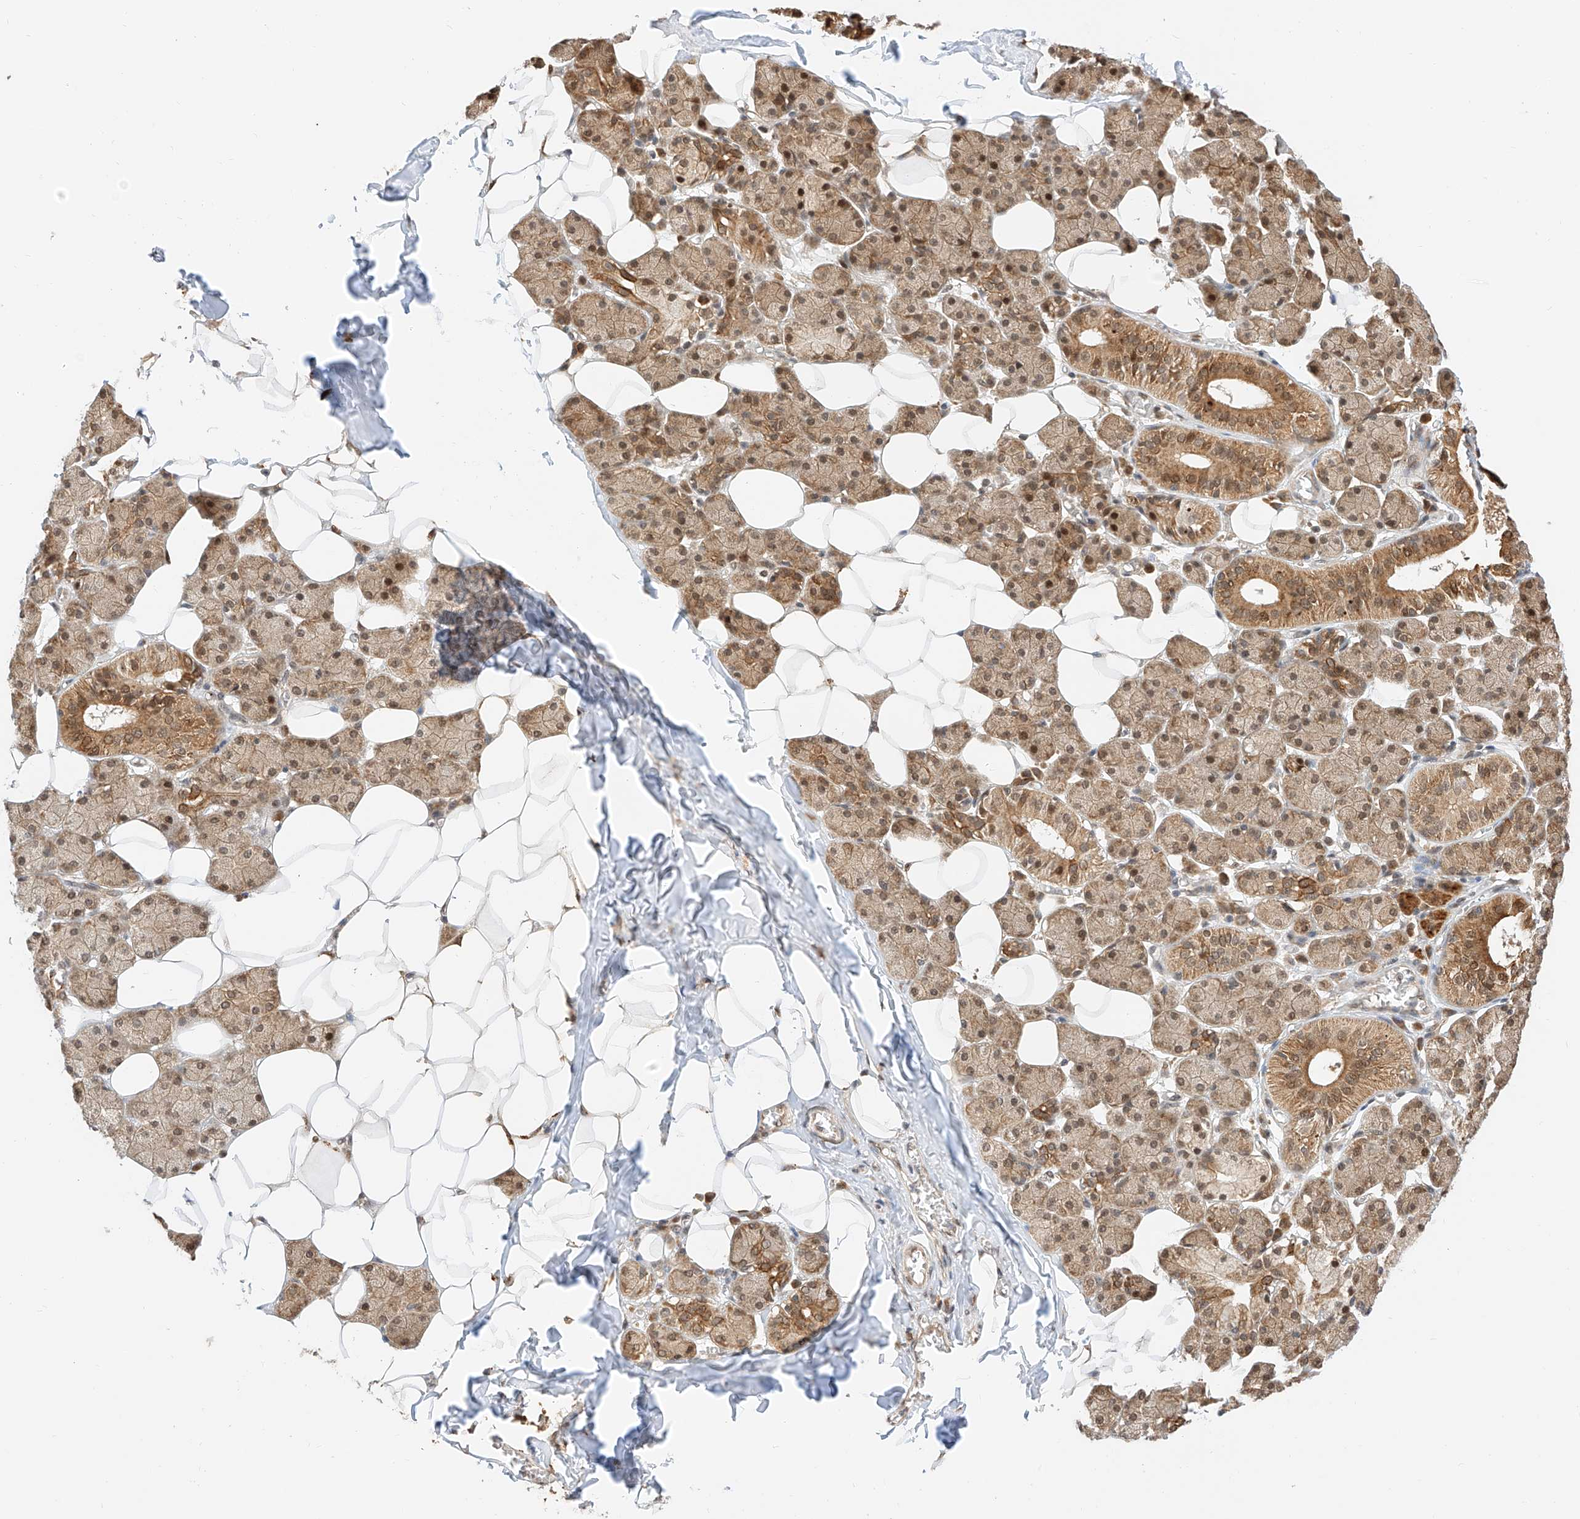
{"staining": {"intensity": "moderate", "quantity": "25%-75%", "location": "cytoplasmic/membranous,nuclear"}, "tissue": "salivary gland", "cell_type": "Glandular cells", "image_type": "normal", "snomed": [{"axis": "morphology", "description": "Normal tissue, NOS"}, {"axis": "topography", "description": "Salivary gland"}], "caption": "Immunohistochemical staining of benign human salivary gland demonstrates 25%-75% levels of moderate cytoplasmic/membranous,nuclear protein positivity in about 25%-75% of glandular cells.", "gene": "EIF4H", "patient": {"sex": "female", "age": 33}}